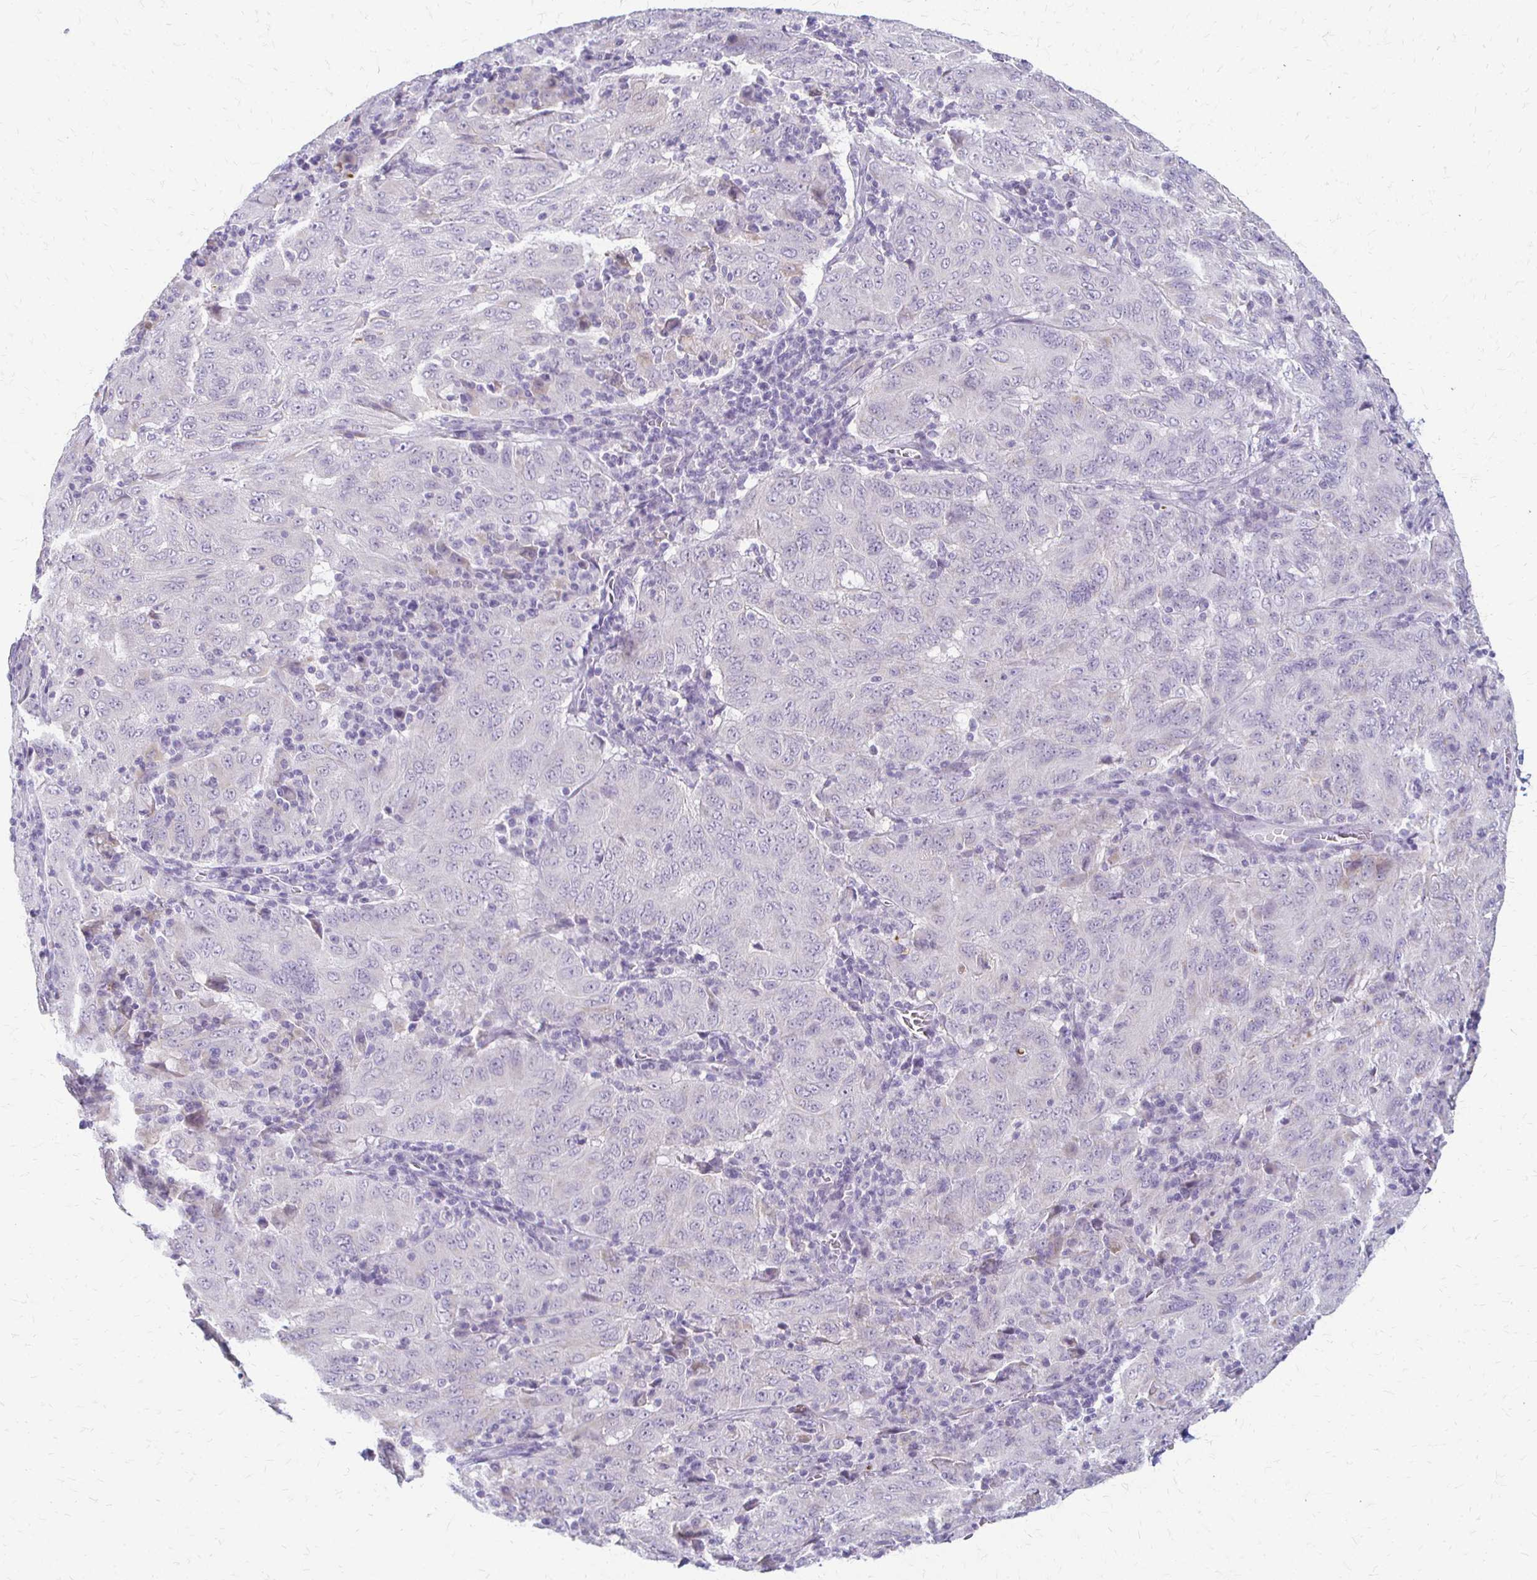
{"staining": {"intensity": "negative", "quantity": "none", "location": "none"}, "tissue": "pancreatic cancer", "cell_type": "Tumor cells", "image_type": "cancer", "snomed": [{"axis": "morphology", "description": "Adenocarcinoma, NOS"}, {"axis": "topography", "description": "Pancreas"}], "caption": "Immunohistochemical staining of pancreatic adenocarcinoma shows no significant positivity in tumor cells.", "gene": "ACP5", "patient": {"sex": "male", "age": 63}}